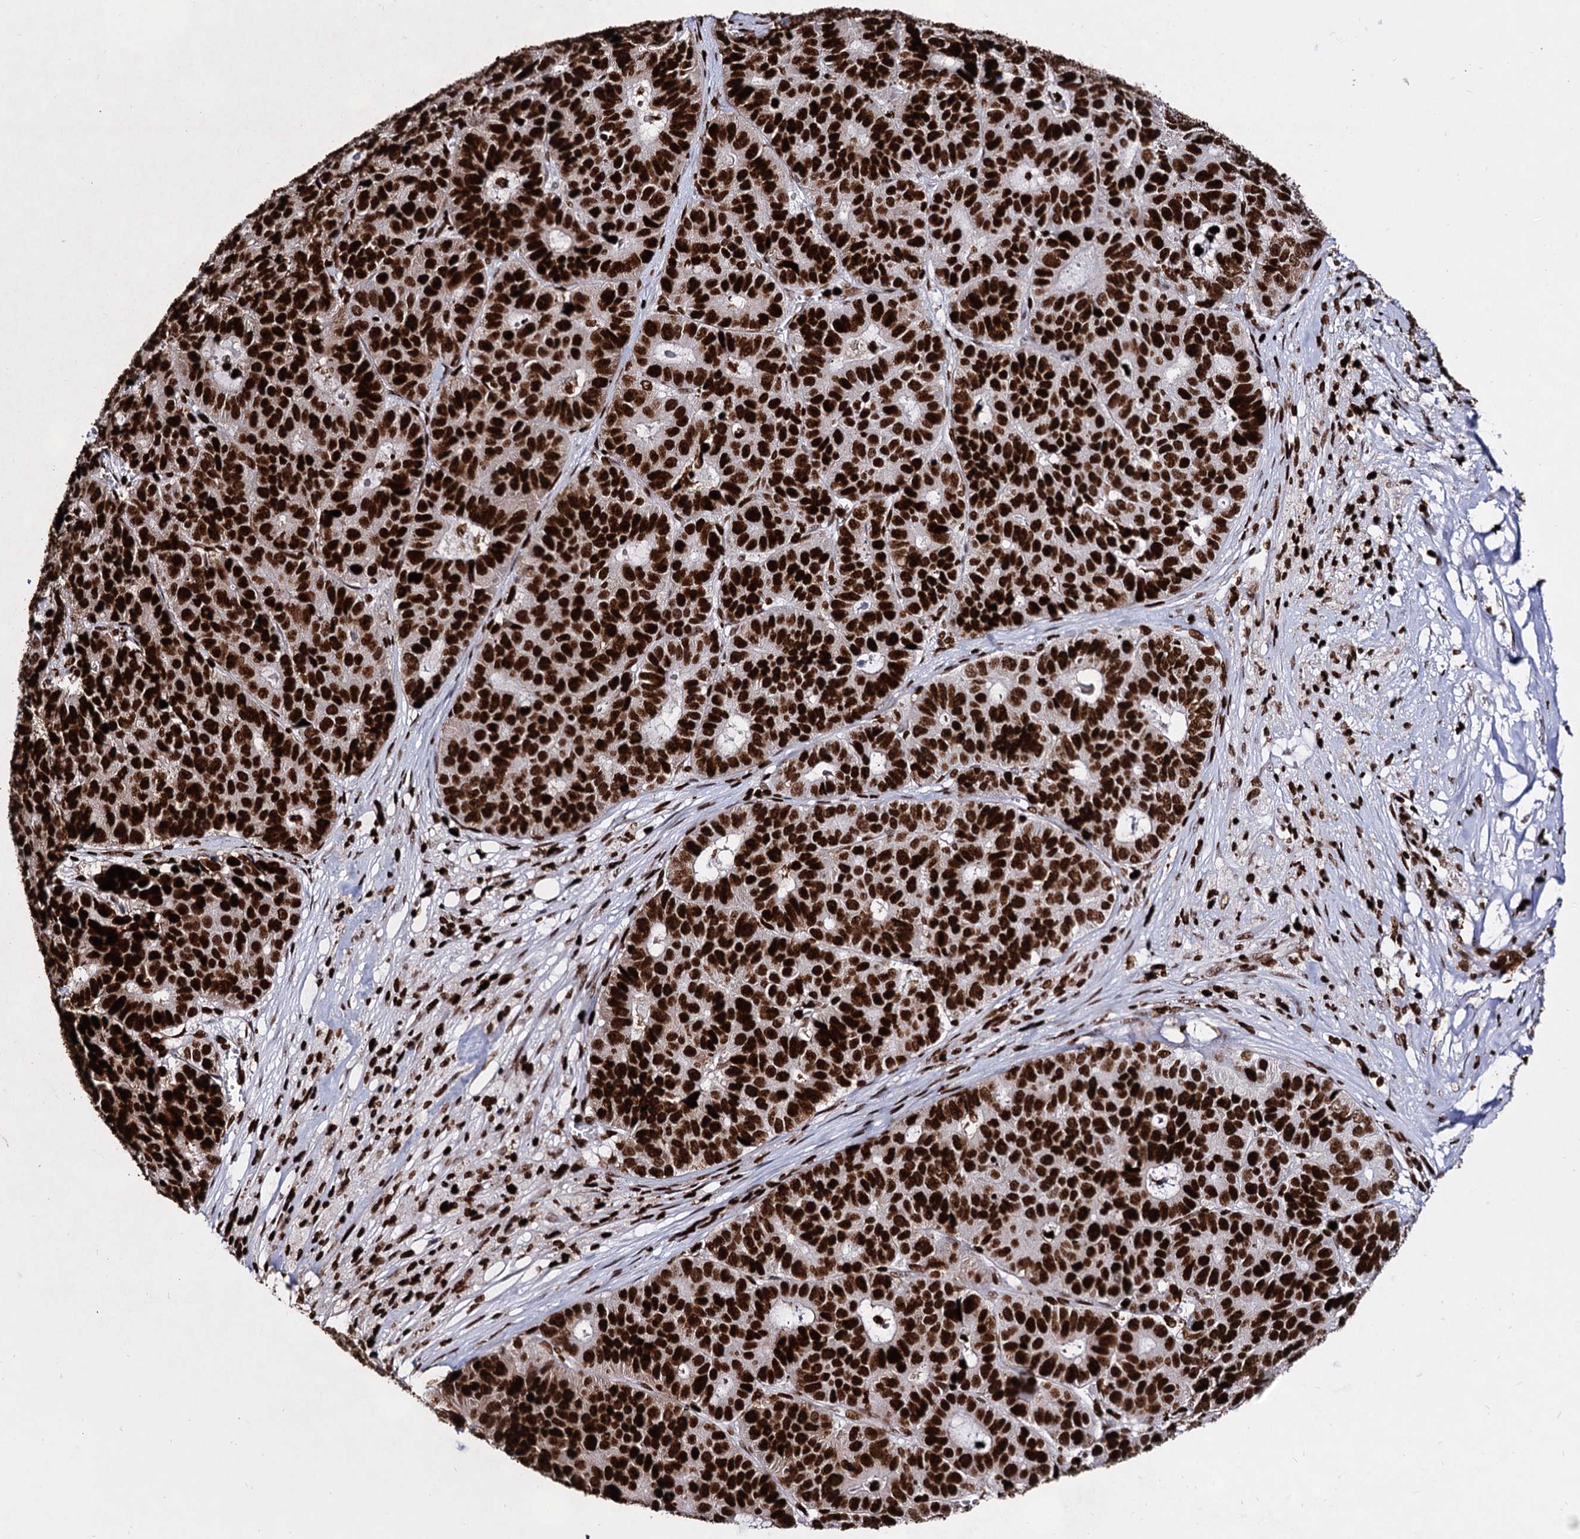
{"staining": {"intensity": "strong", "quantity": ">75%", "location": "nuclear"}, "tissue": "pancreatic cancer", "cell_type": "Tumor cells", "image_type": "cancer", "snomed": [{"axis": "morphology", "description": "Adenocarcinoma, NOS"}, {"axis": "topography", "description": "Pancreas"}], "caption": "Immunohistochemistry (IHC) of human adenocarcinoma (pancreatic) displays high levels of strong nuclear staining in about >75% of tumor cells.", "gene": "HMGB2", "patient": {"sex": "male", "age": 50}}